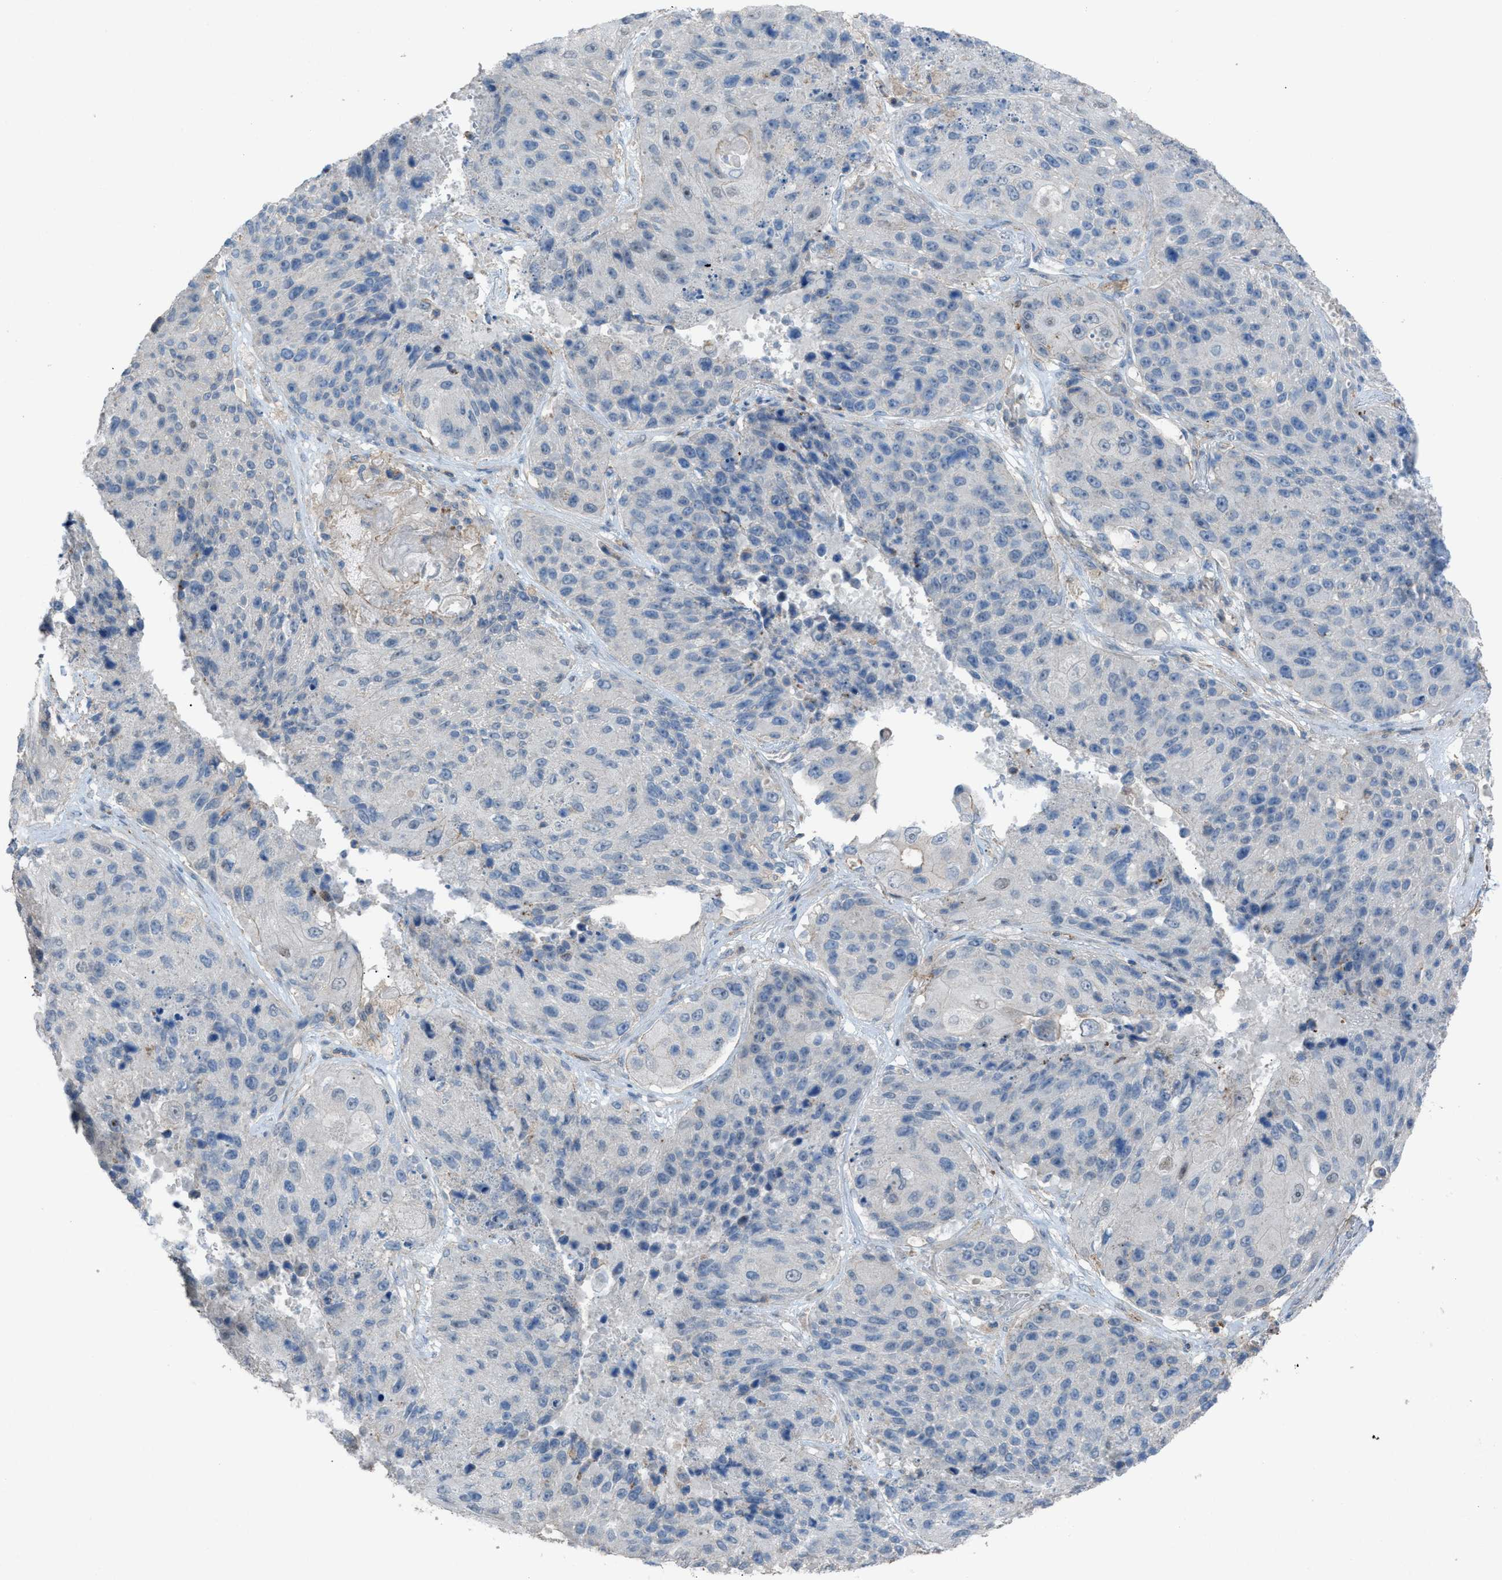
{"staining": {"intensity": "negative", "quantity": "none", "location": "none"}, "tissue": "lung cancer", "cell_type": "Tumor cells", "image_type": "cancer", "snomed": [{"axis": "morphology", "description": "Squamous cell carcinoma, NOS"}, {"axis": "topography", "description": "Lung"}], "caption": "An image of human lung squamous cell carcinoma is negative for staining in tumor cells.", "gene": "NCK2", "patient": {"sex": "male", "age": 61}}